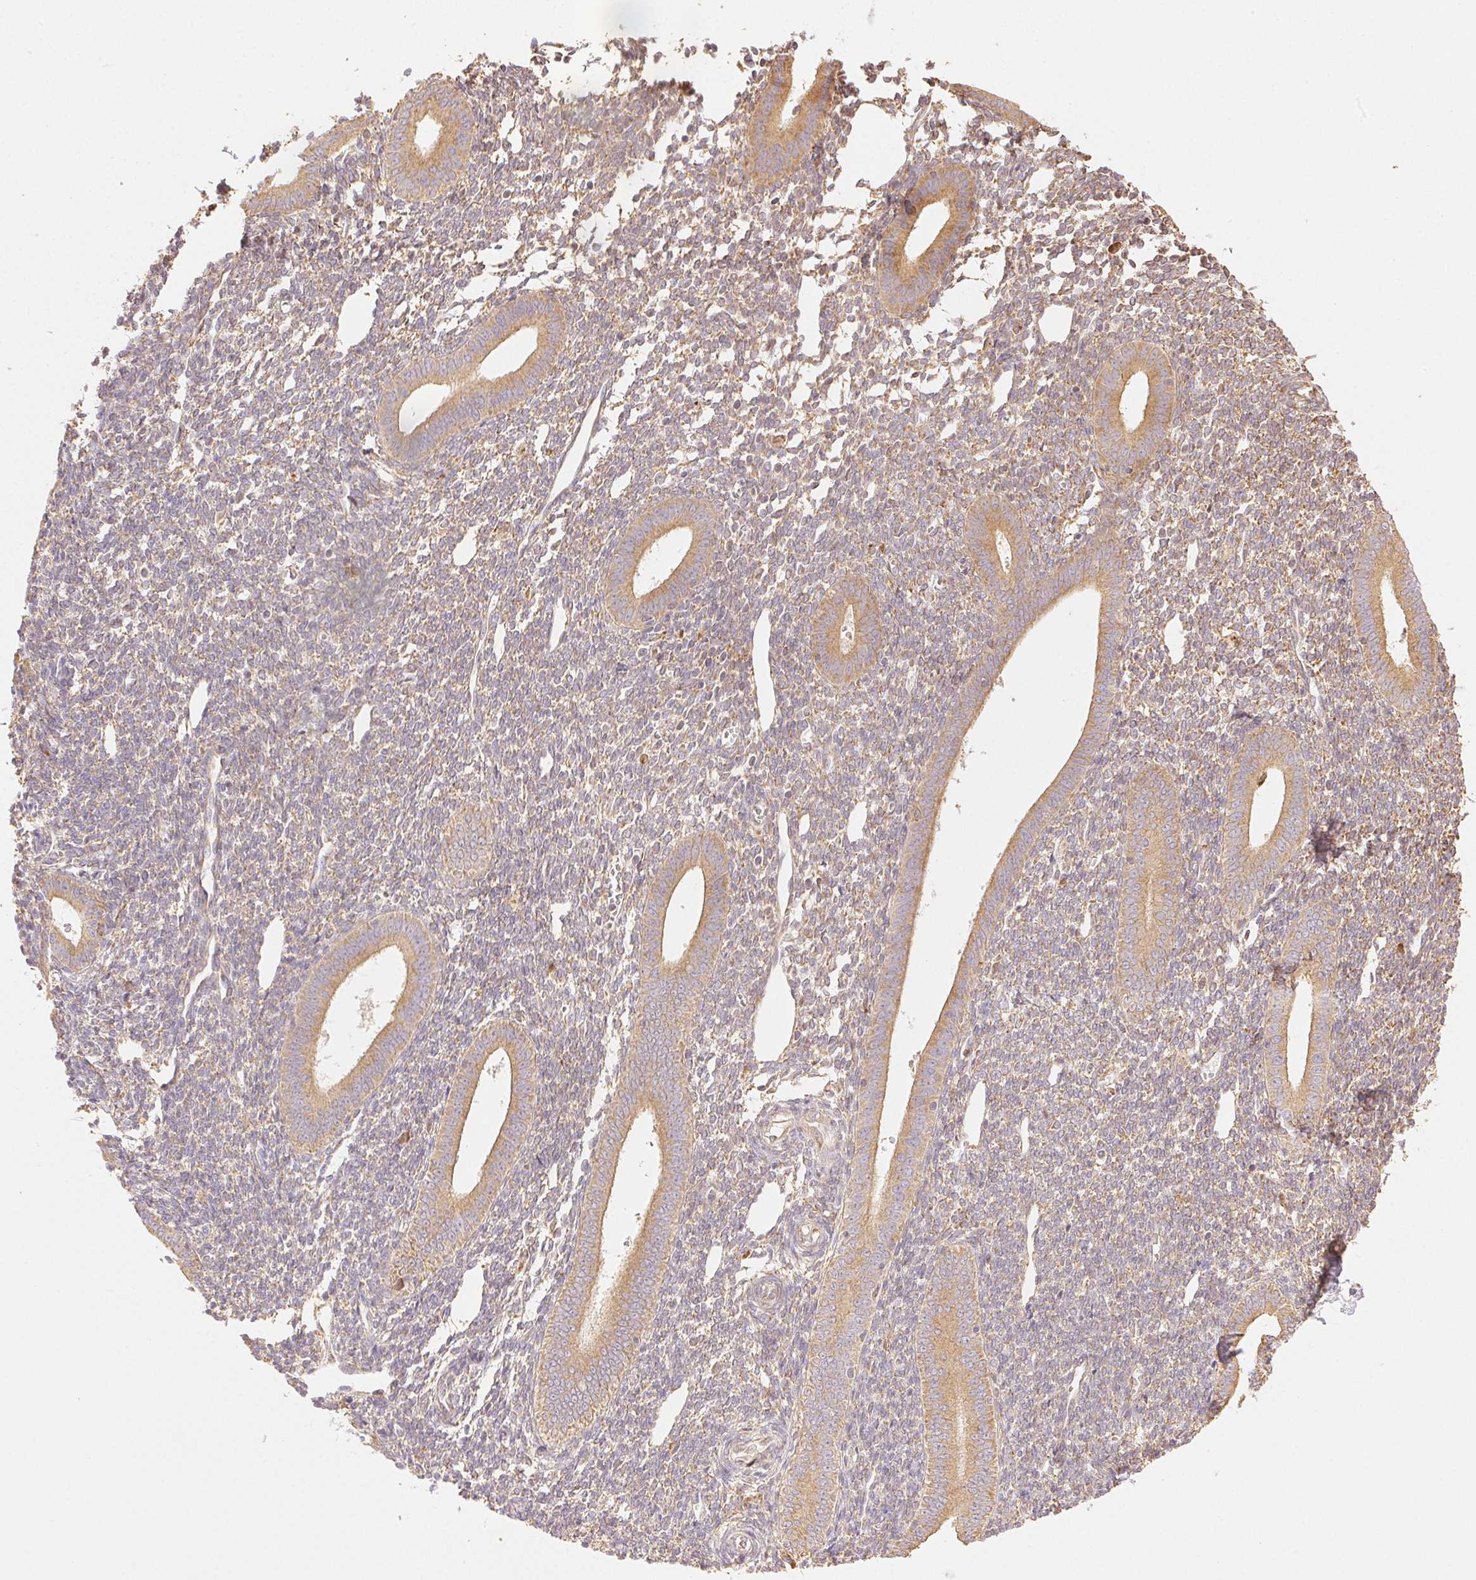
{"staining": {"intensity": "weak", "quantity": "25%-75%", "location": "cytoplasmic/membranous"}, "tissue": "endometrium", "cell_type": "Cells in endometrial stroma", "image_type": "normal", "snomed": [{"axis": "morphology", "description": "Normal tissue, NOS"}, {"axis": "topography", "description": "Endometrium"}], "caption": "A photomicrograph of human endometrium stained for a protein displays weak cytoplasmic/membranous brown staining in cells in endometrial stroma. Nuclei are stained in blue.", "gene": "ENTREP1", "patient": {"sex": "female", "age": 25}}